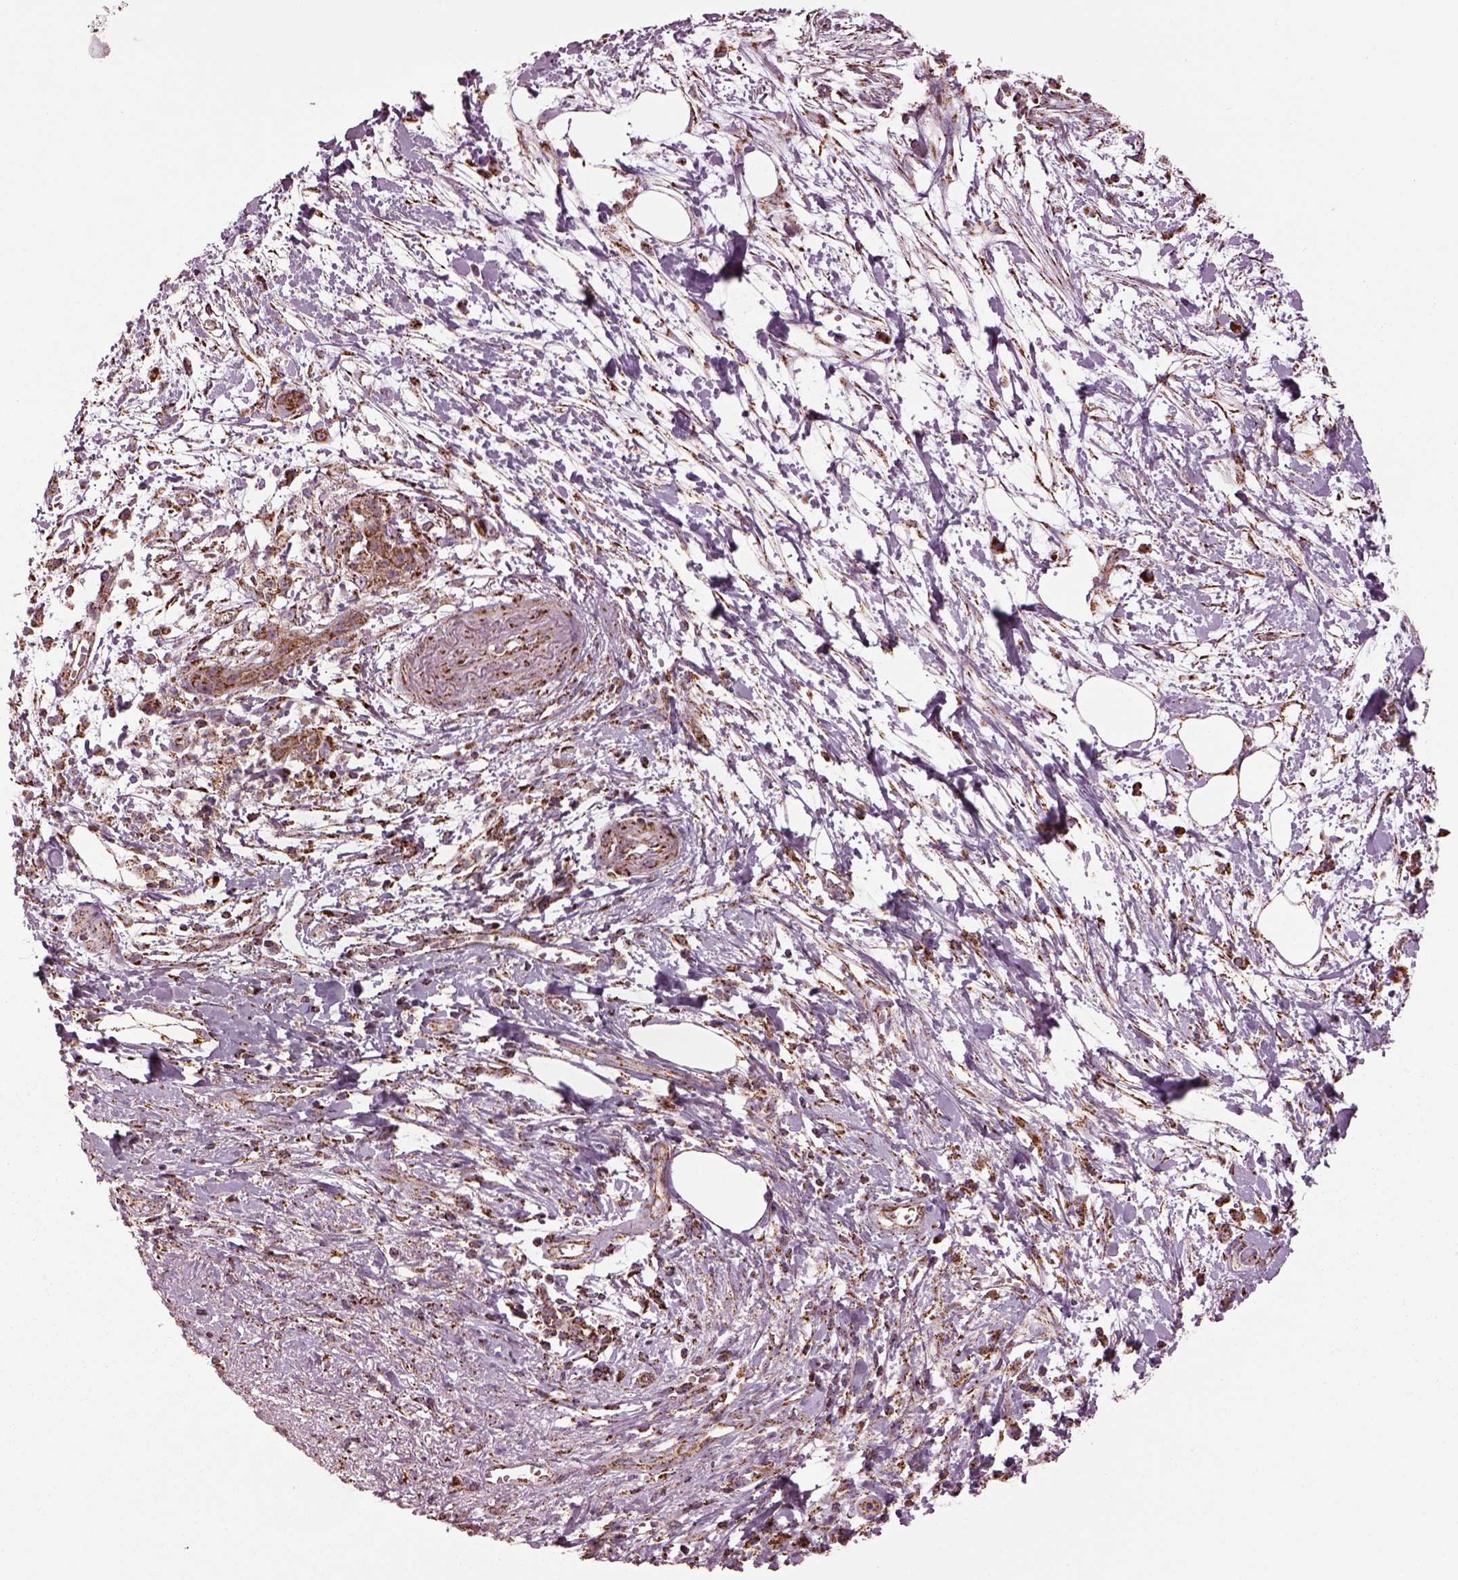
{"staining": {"intensity": "moderate", "quantity": "<25%", "location": "cytoplasmic/membranous"}, "tissue": "pancreatic cancer", "cell_type": "Tumor cells", "image_type": "cancer", "snomed": [{"axis": "morphology", "description": "Normal tissue, NOS"}, {"axis": "morphology", "description": "Adenocarcinoma, NOS"}, {"axis": "topography", "description": "Lymph node"}, {"axis": "topography", "description": "Pancreas"}], "caption": "The histopathology image demonstrates immunohistochemical staining of pancreatic cancer (adenocarcinoma). There is moderate cytoplasmic/membranous staining is present in about <25% of tumor cells. Ihc stains the protein of interest in brown and the nuclei are stained blue.", "gene": "TMEM254", "patient": {"sex": "female", "age": 58}}